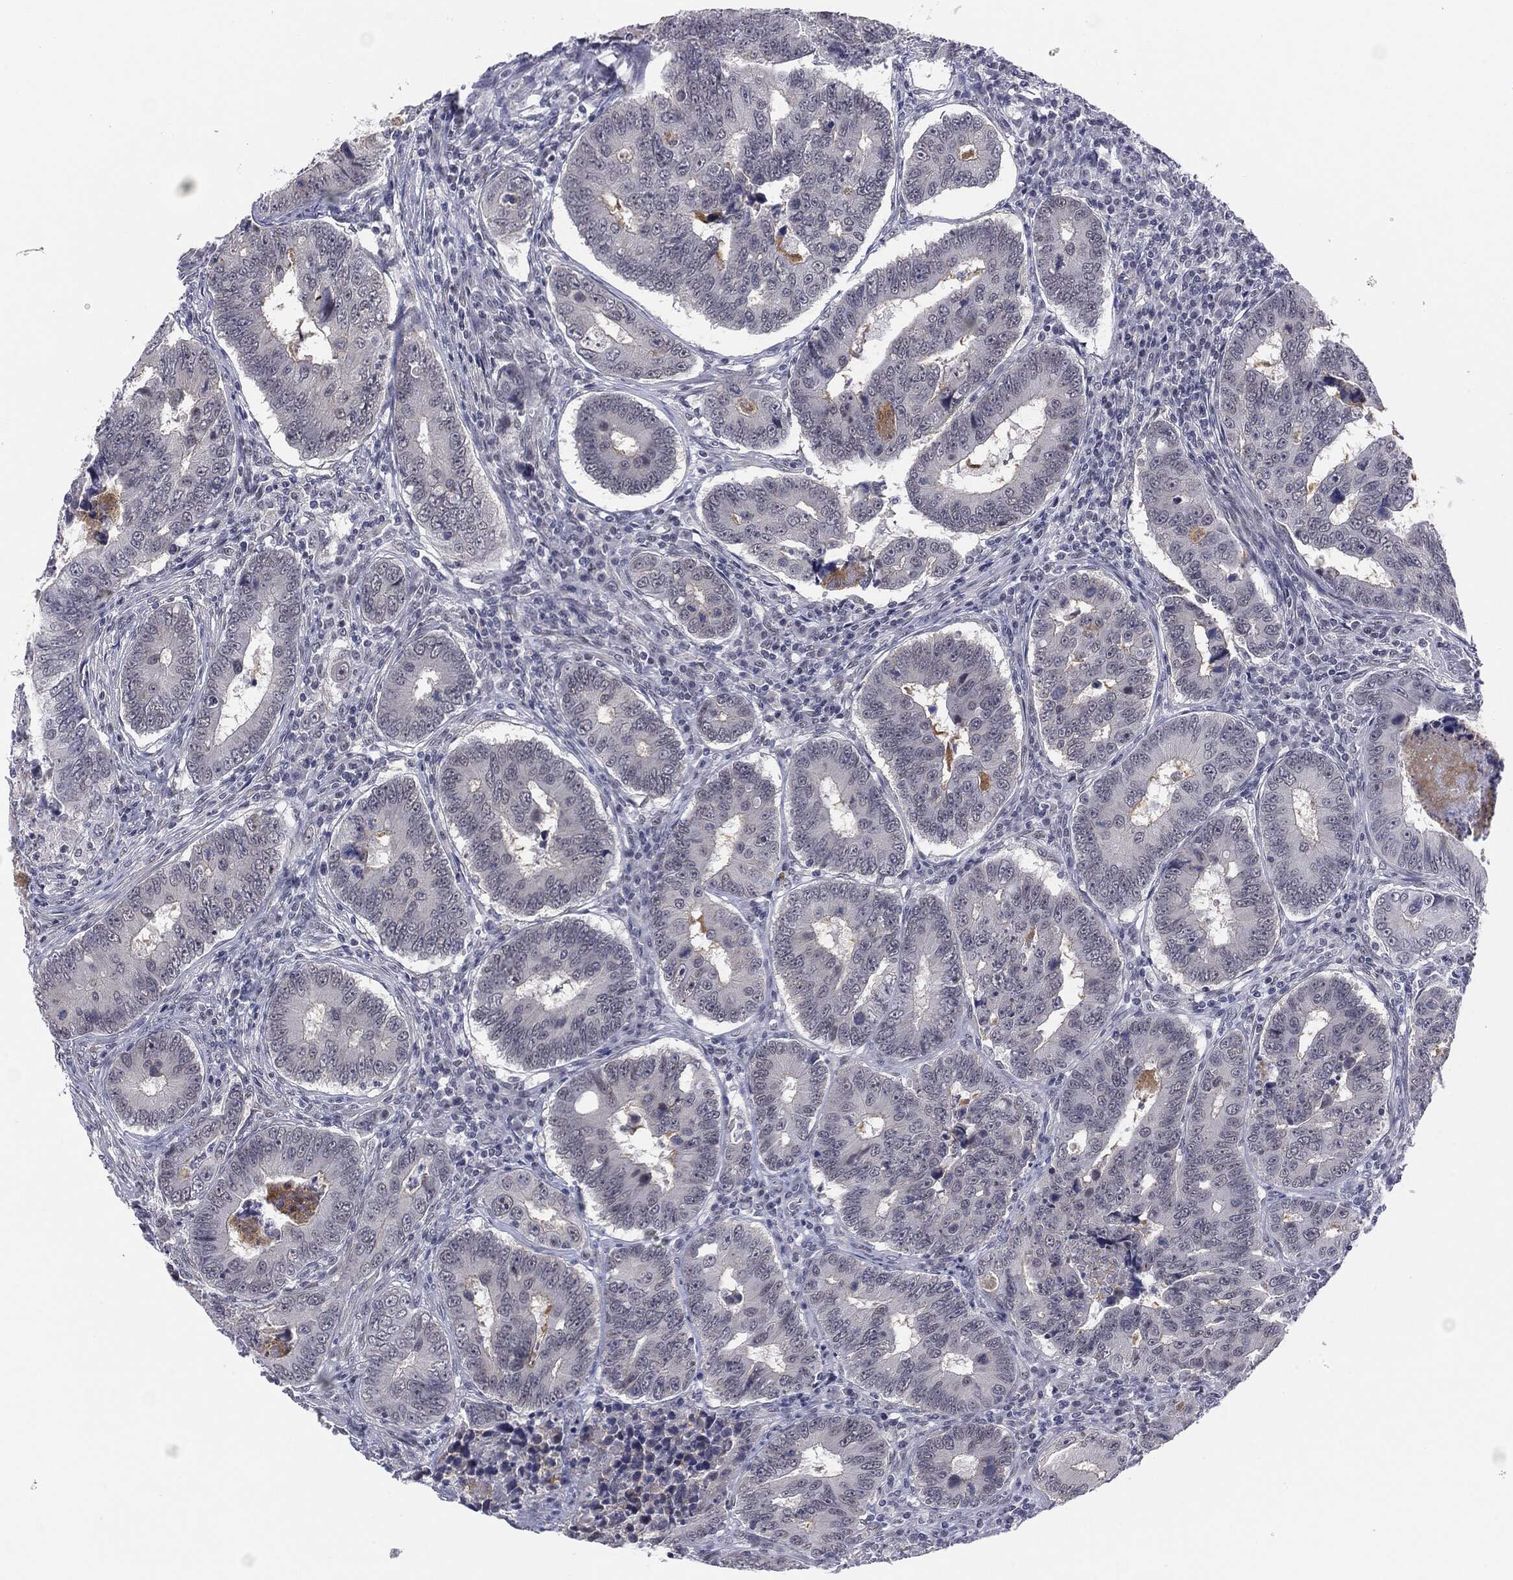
{"staining": {"intensity": "negative", "quantity": "none", "location": "none"}, "tissue": "colorectal cancer", "cell_type": "Tumor cells", "image_type": "cancer", "snomed": [{"axis": "morphology", "description": "Adenocarcinoma, NOS"}, {"axis": "topography", "description": "Colon"}], "caption": "Tumor cells show no significant staining in colorectal adenocarcinoma. Brightfield microscopy of IHC stained with DAB (3,3'-diaminobenzidine) (brown) and hematoxylin (blue), captured at high magnification.", "gene": "SLC5A5", "patient": {"sex": "female", "age": 72}}